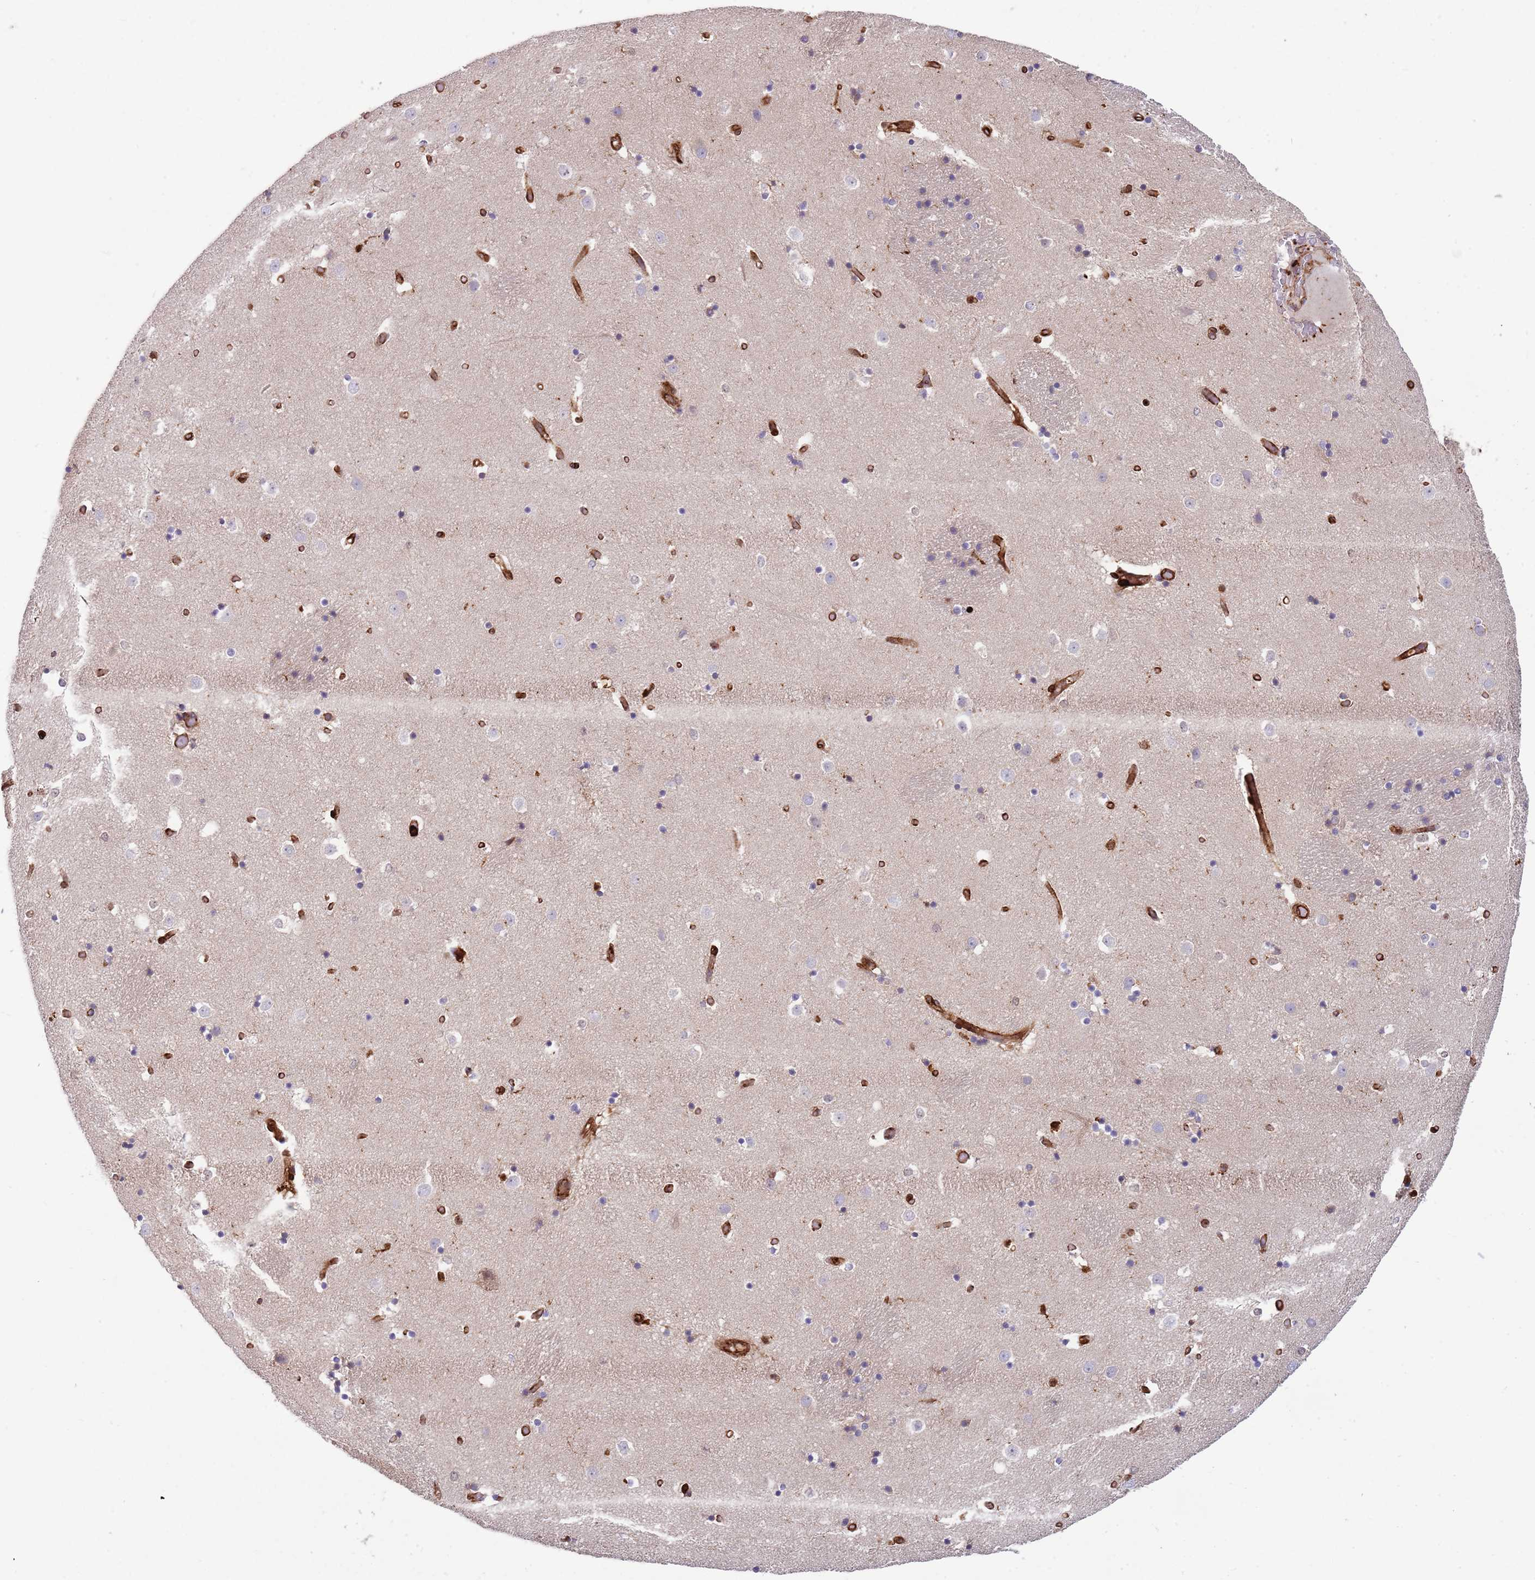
{"staining": {"intensity": "weak", "quantity": "<25%", "location": "cytoplasmic/membranous"}, "tissue": "caudate", "cell_type": "Glial cells", "image_type": "normal", "snomed": [{"axis": "morphology", "description": "Normal tissue, NOS"}, {"axis": "topography", "description": "Lateral ventricle wall"}], "caption": "Unremarkable caudate was stained to show a protein in brown. There is no significant positivity in glial cells.", "gene": "KBTBD6", "patient": {"sex": "female", "age": 52}}